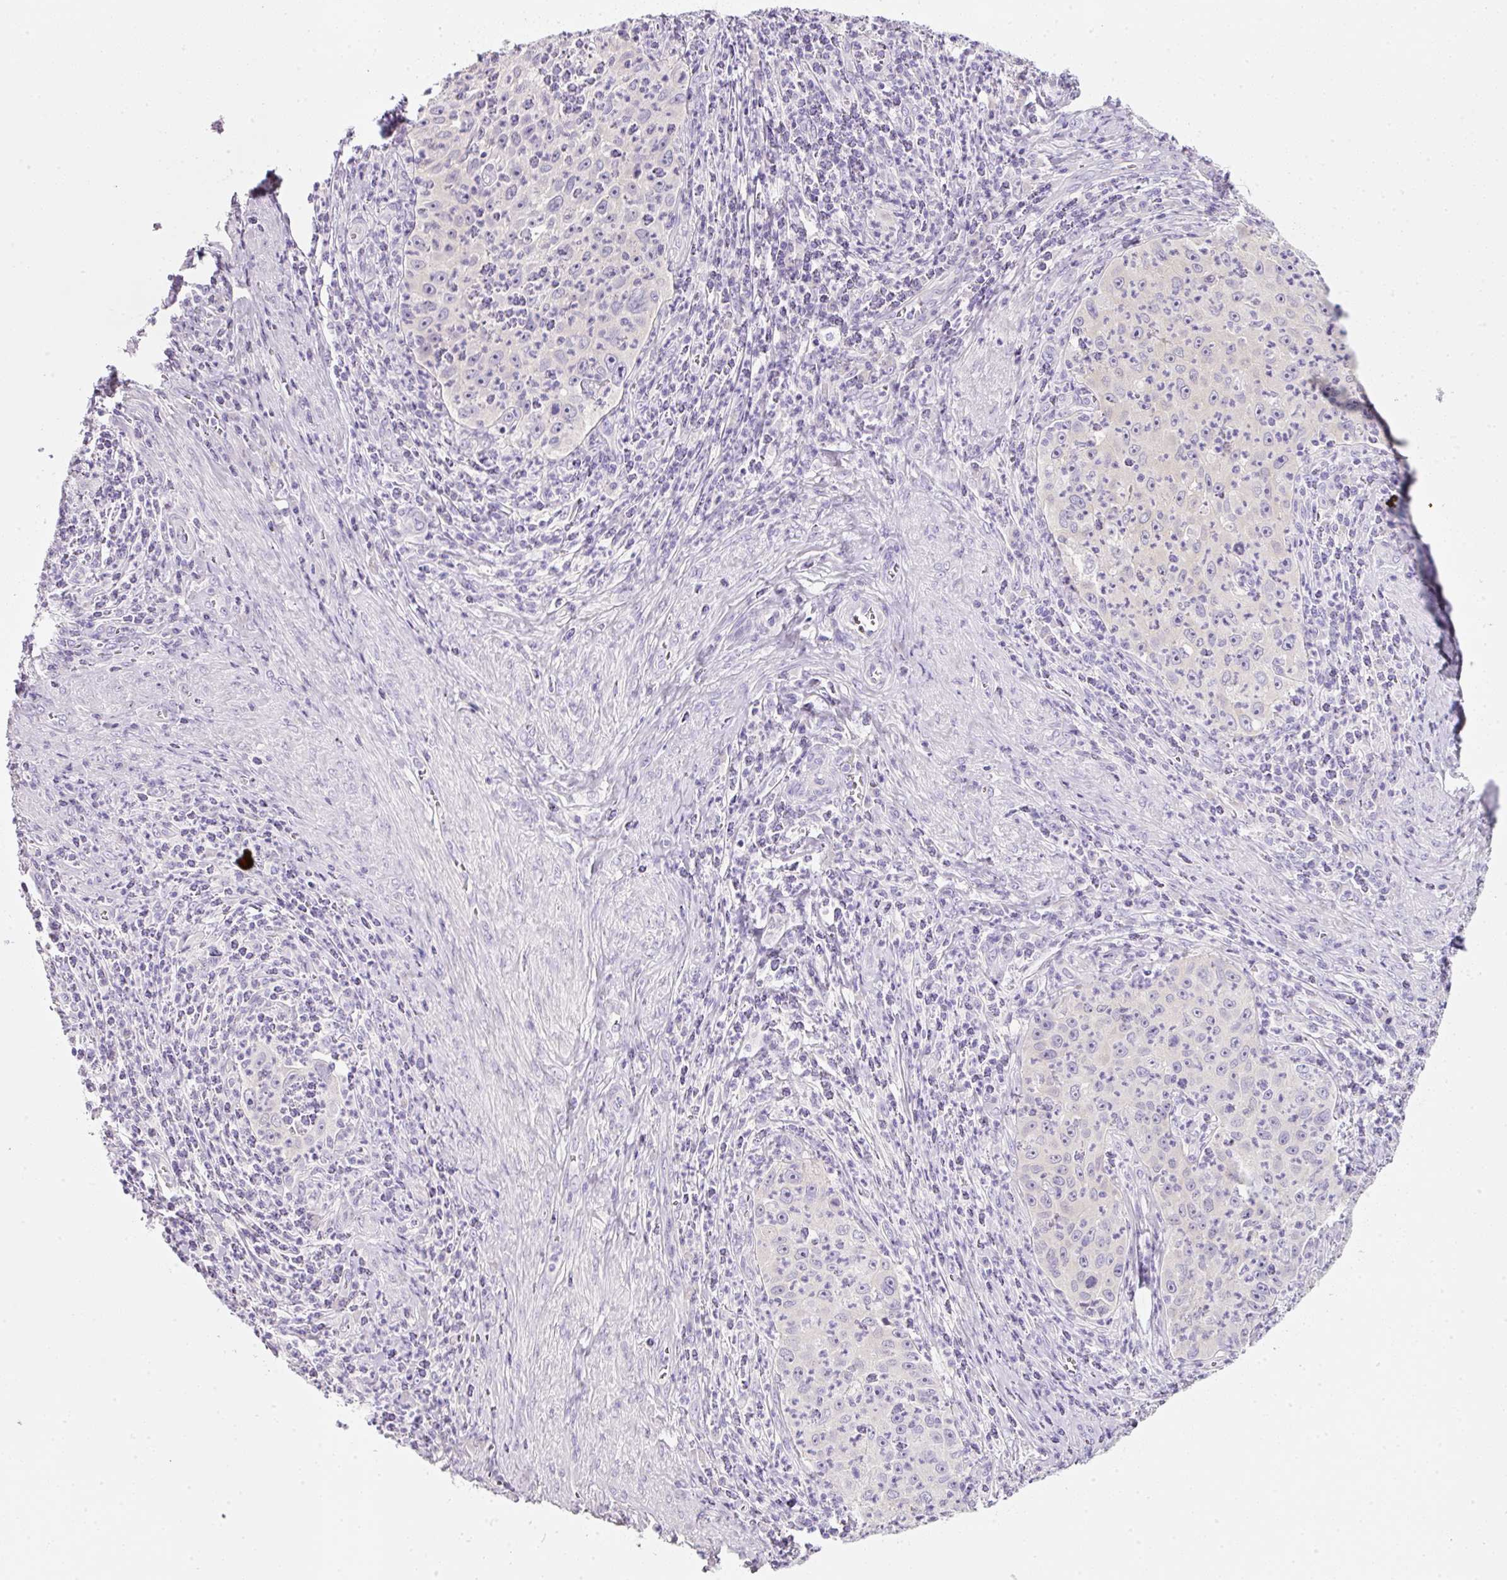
{"staining": {"intensity": "negative", "quantity": "none", "location": "none"}, "tissue": "cervical cancer", "cell_type": "Tumor cells", "image_type": "cancer", "snomed": [{"axis": "morphology", "description": "Squamous cell carcinoma, NOS"}, {"axis": "topography", "description": "Cervix"}], "caption": "High magnification brightfield microscopy of cervical cancer stained with DAB (brown) and counterstained with hematoxylin (blue): tumor cells show no significant staining.", "gene": "SLC2A2", "patient": {"sex": "female", "age": 30}}